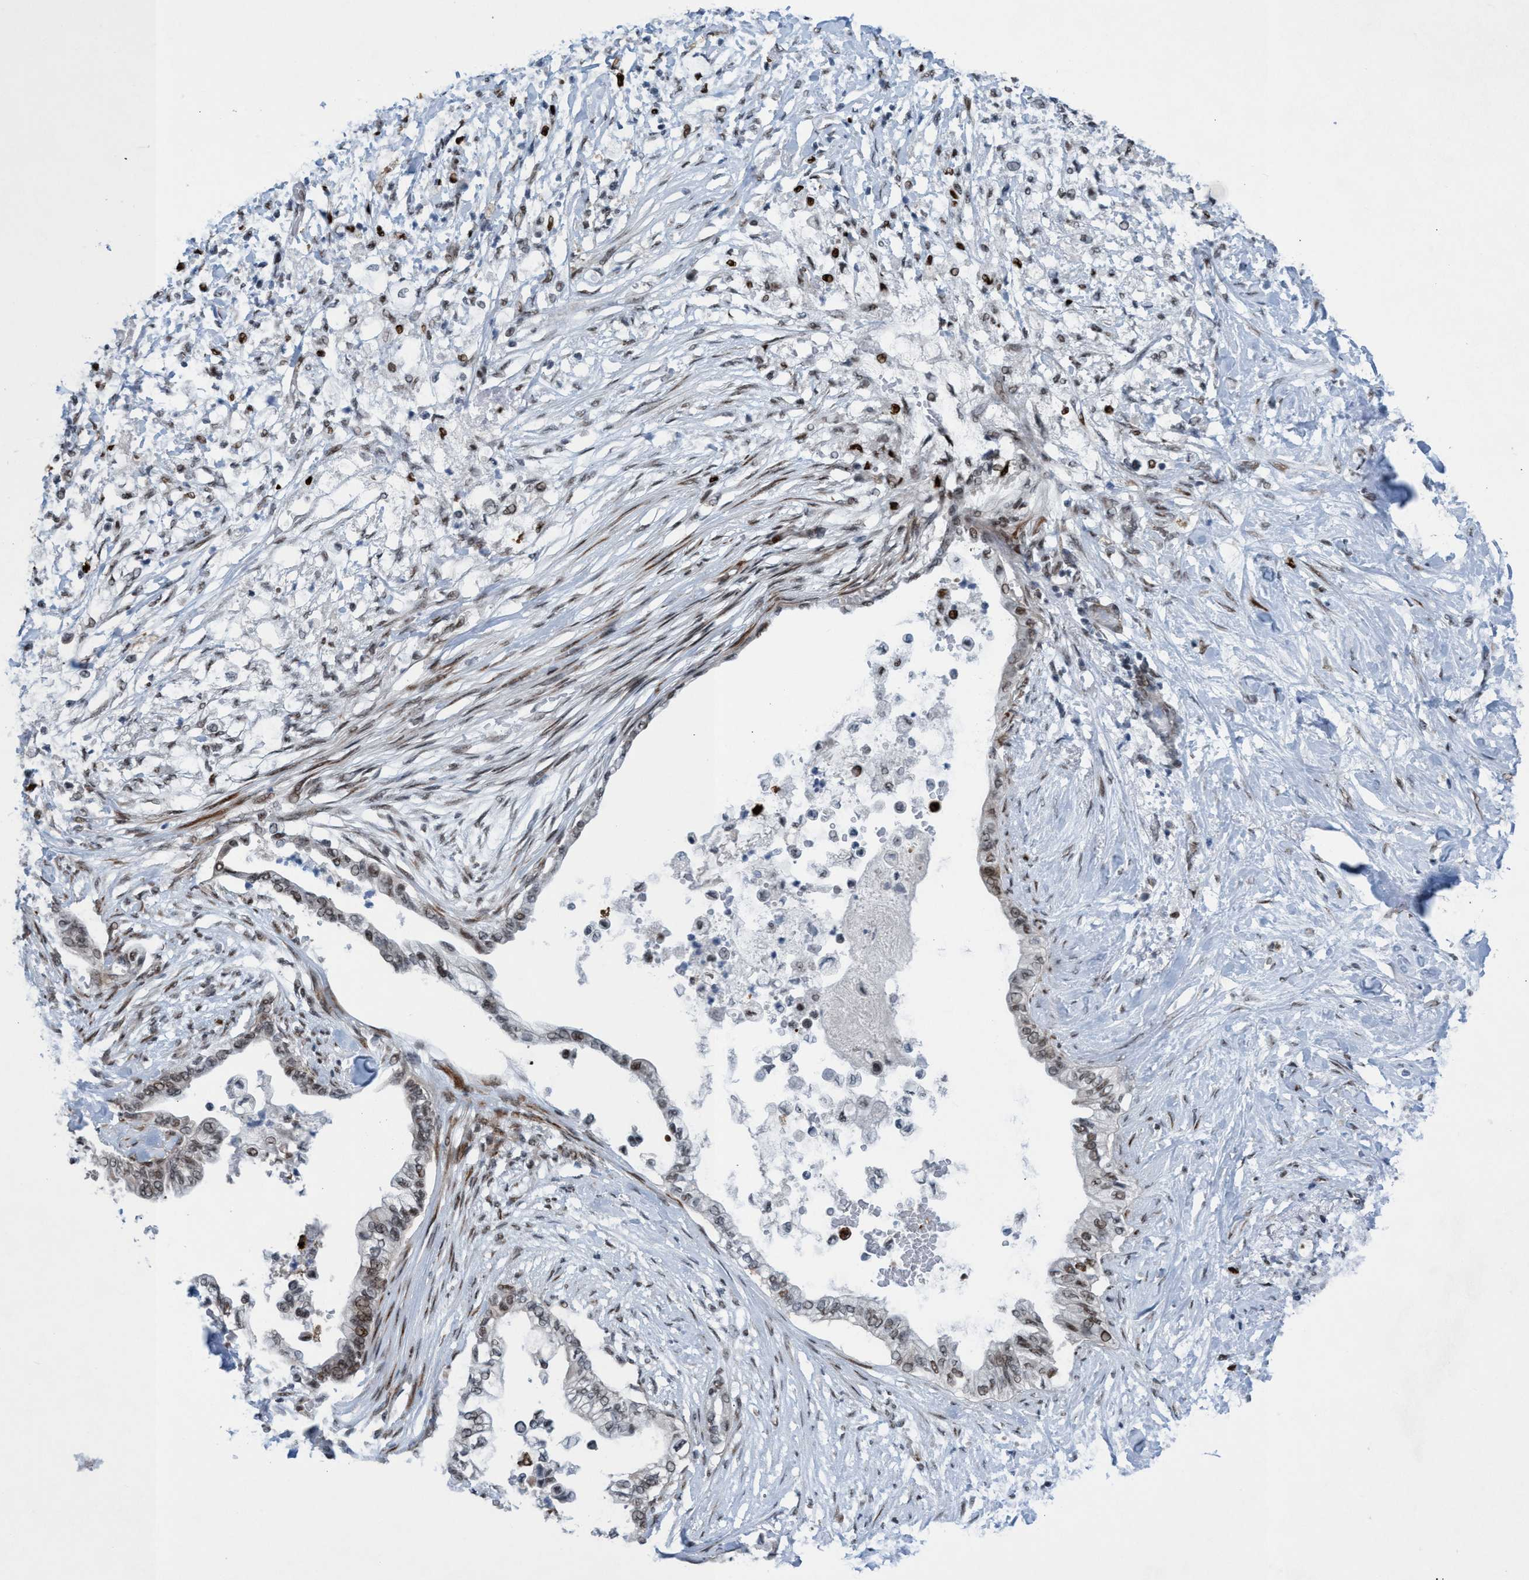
{"staining": {"intensity": "weak", "quantity": ">75%", "location": "nuclear"}, "tissue": "pancreatic cancer", "cell_type": "Tumor cells", "image_type": "cancer", "snomed": [{"axis": "morphology", "description": "Normal tissue, NOS"}, {"axis": "morphology", "description": "Adenocarcinoma, NOS"}, {"axis": "topography", "description": "Pancreas"}, {"axis": "topography", "description": "Duodenum"}], "caption": "A low amount of weak nuclear expression is seen in approximately >75% of tumor cells in pancreatic cancer (adenocarcinoma) tissue.", "gene": "CWC27", "patient": {"sex": "female", "age": 60}}